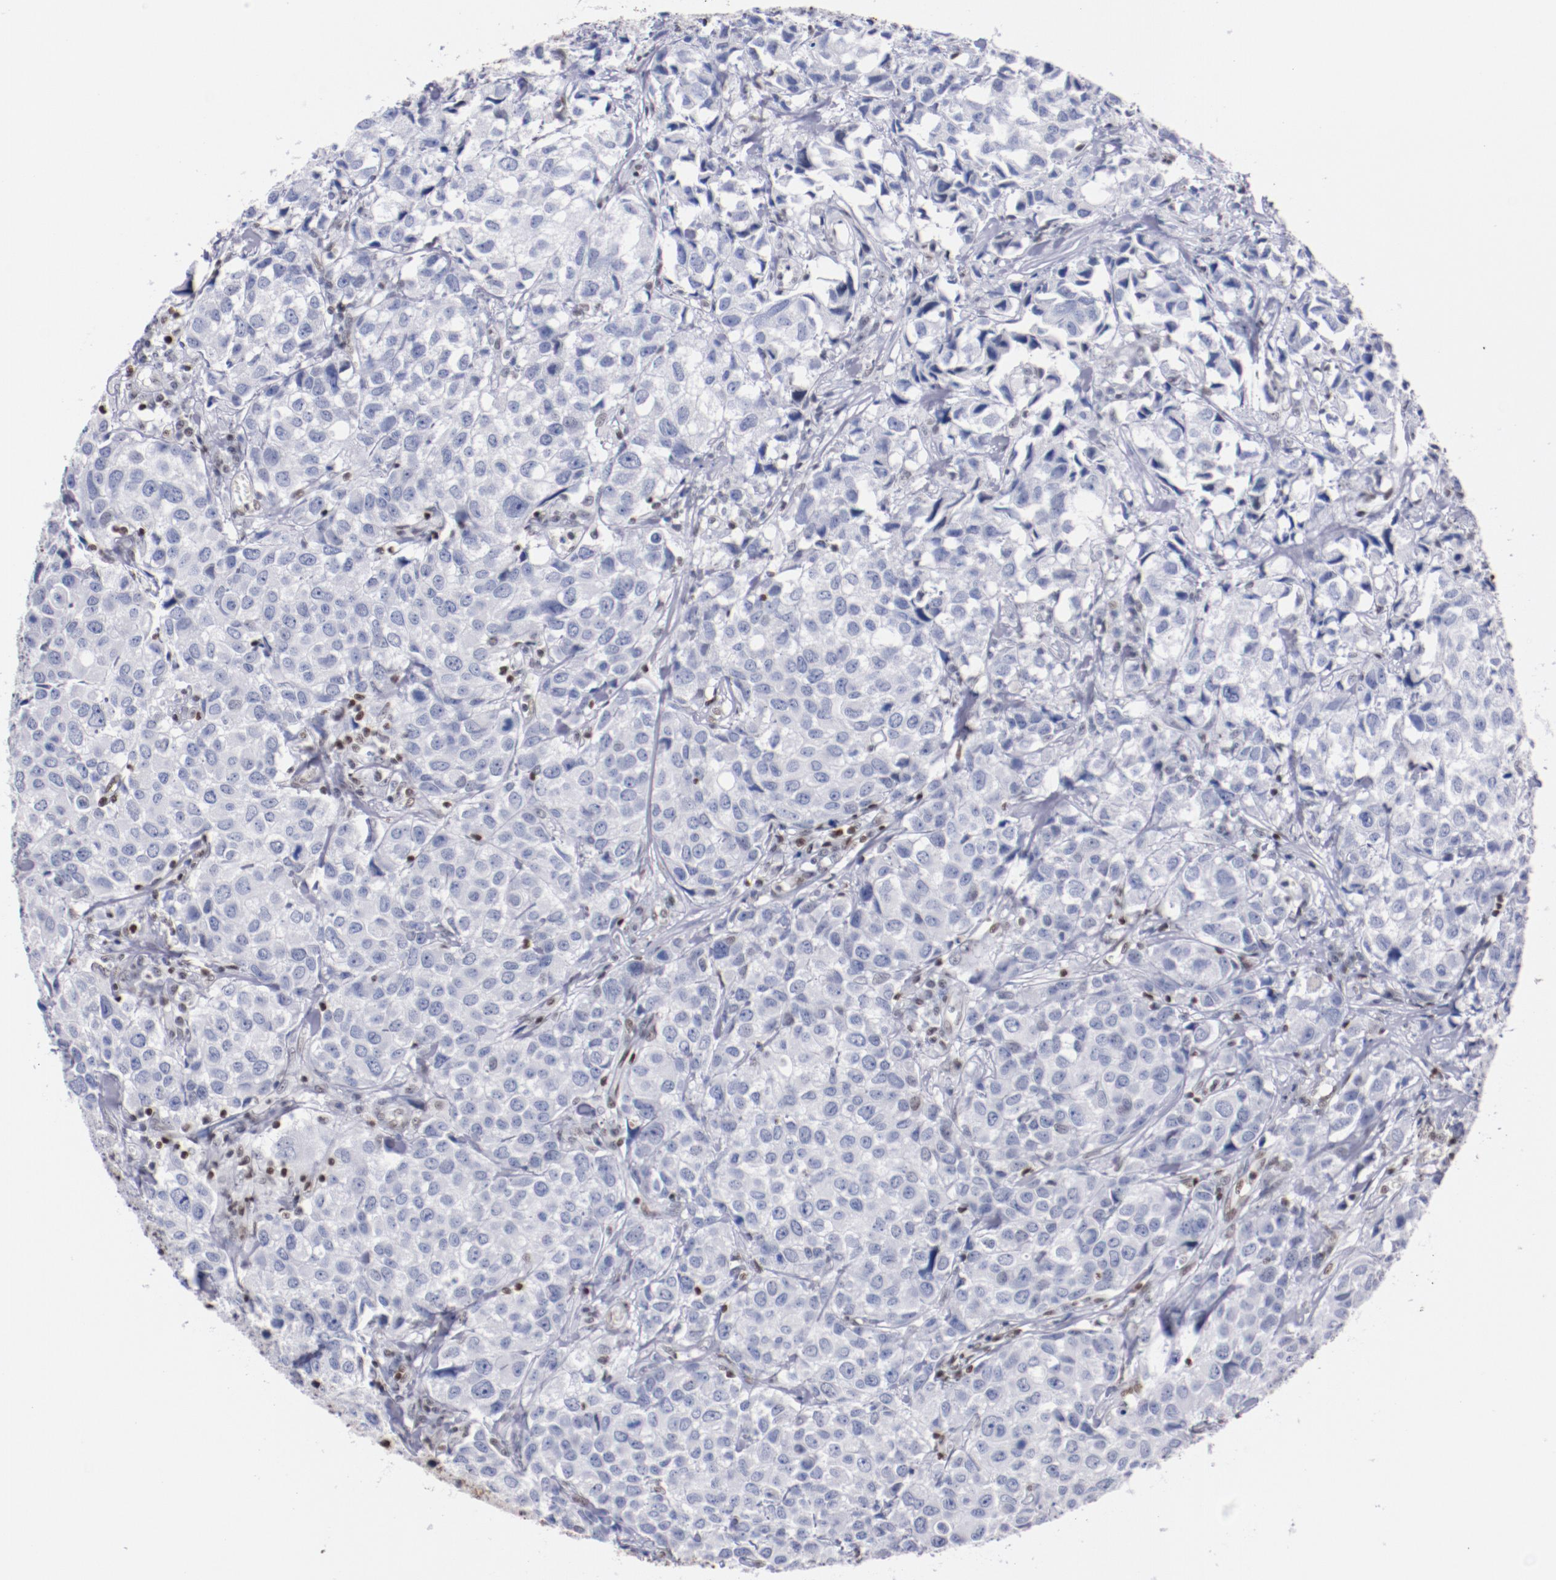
{"staining": {"intensity": "weak", "quantity": "<25%", "location": "nuclear"}, "tissue": "urothelial cancer", "cell_type": "Tumor cells", "image_type": "cancer", "snomed": [{"axis": "morphology", "description": "Urothelial carcinoma, High grade"}, {"axis": "topography", "description": "Urinary bladder"}], "caption": "High power microscopy image of an IHC photomicrograph of high-grade urothelial carcinoma, revealing no significant staining in tumor cells. The staining was performed using DAB to visualize the protein expression in brown, while the nuclei were stained in blue with hematoxylin (Magnification: 20x).", "gene": "IFI16", "patient": {"sex": "female", "age": 75}}